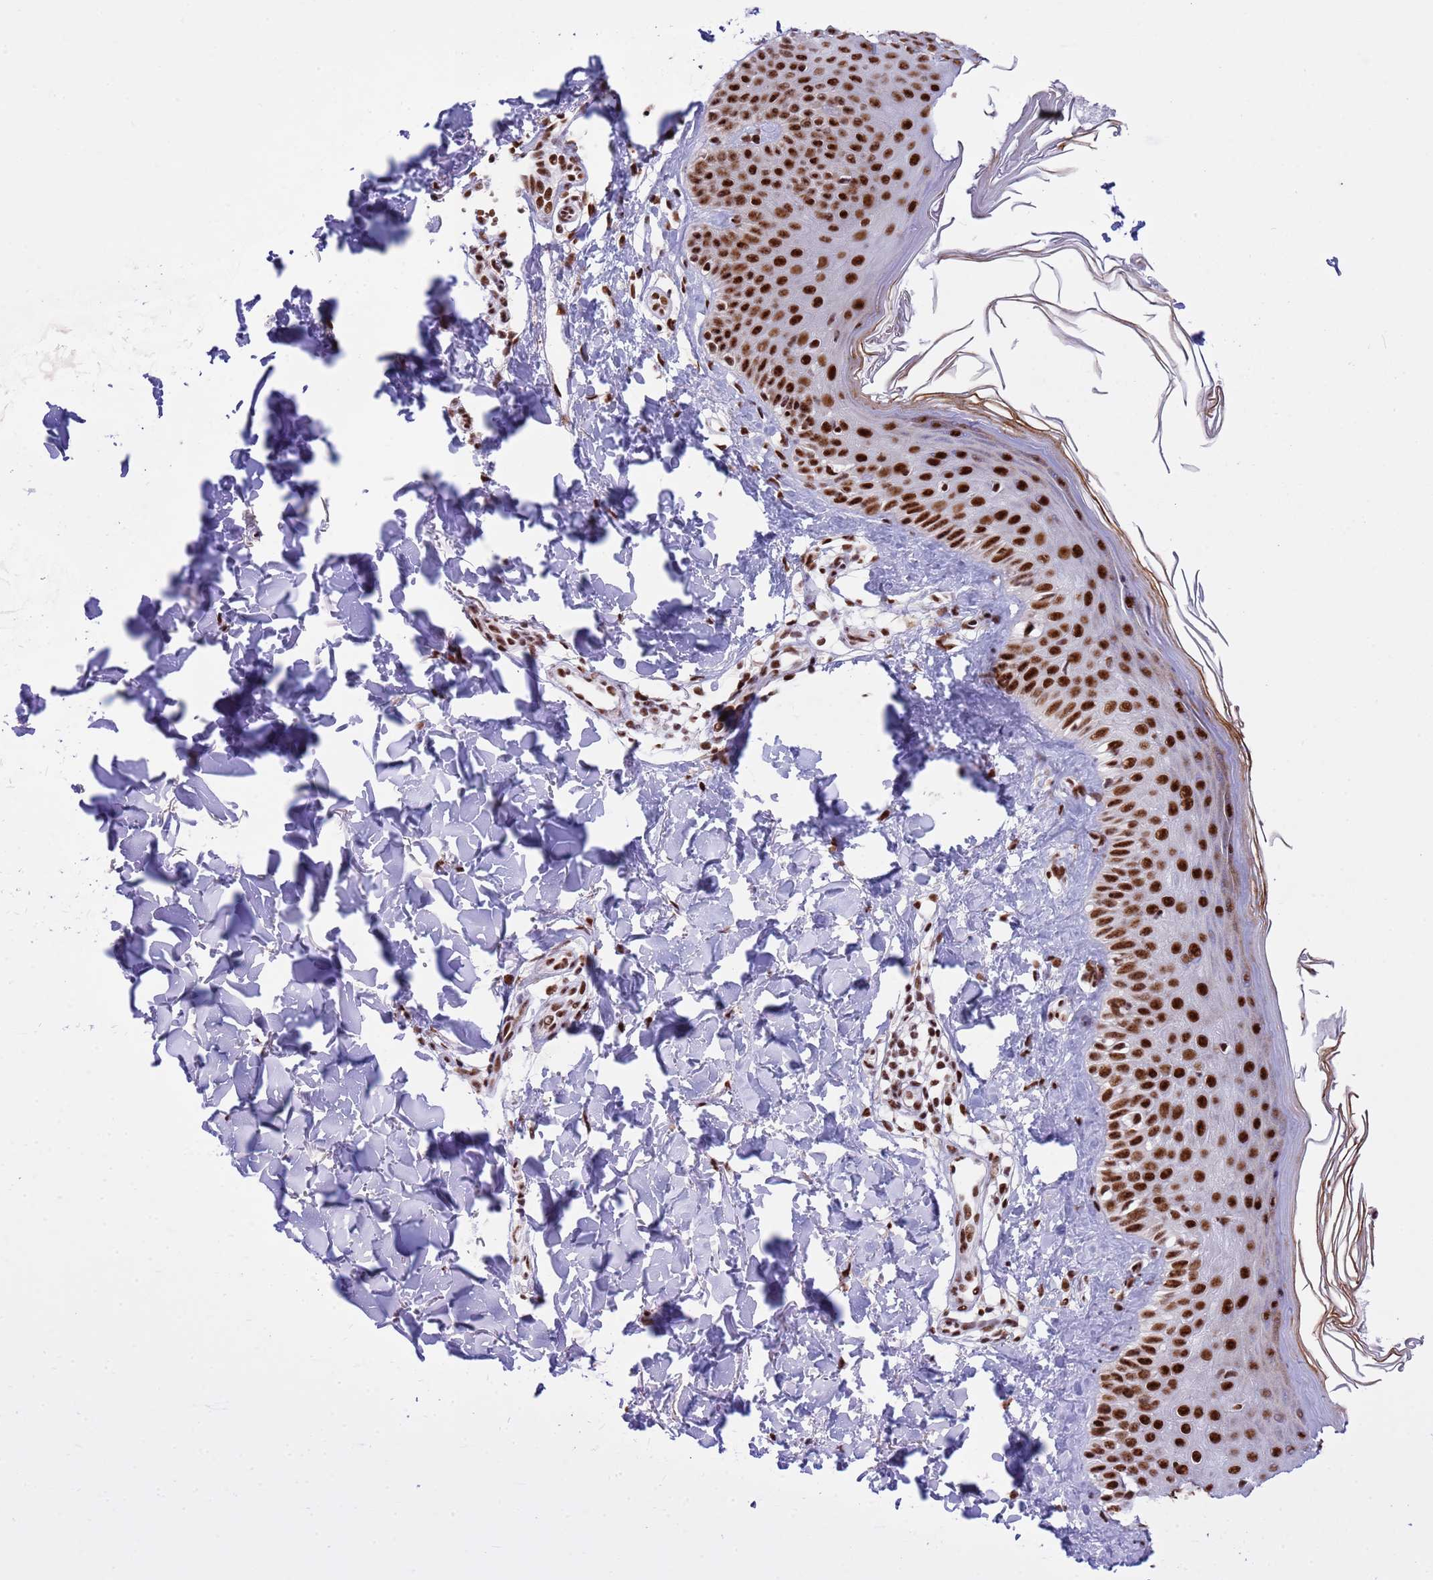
{"staining": {"intensity": "strong", "quantity": "25%-75%", "location": "nuclear"}, "tissue": "skin", "cell_type": "Fibroblasts", "image_type": "normal", "snomed": [{"axis": "morphology", "description": "Normal tissue, NOS"}, {"axis": "topography", "description": "Skin"}], "caption": "Immunohistochemistry (IHC) image of unremarkable human skin stained for a protein (brown), which exhibits high levels of strong nuclear expression in approximately 25%-75% of fibroblasts.", "gene": "THOC2", "patient": {"sex": "male", "age": 52}}